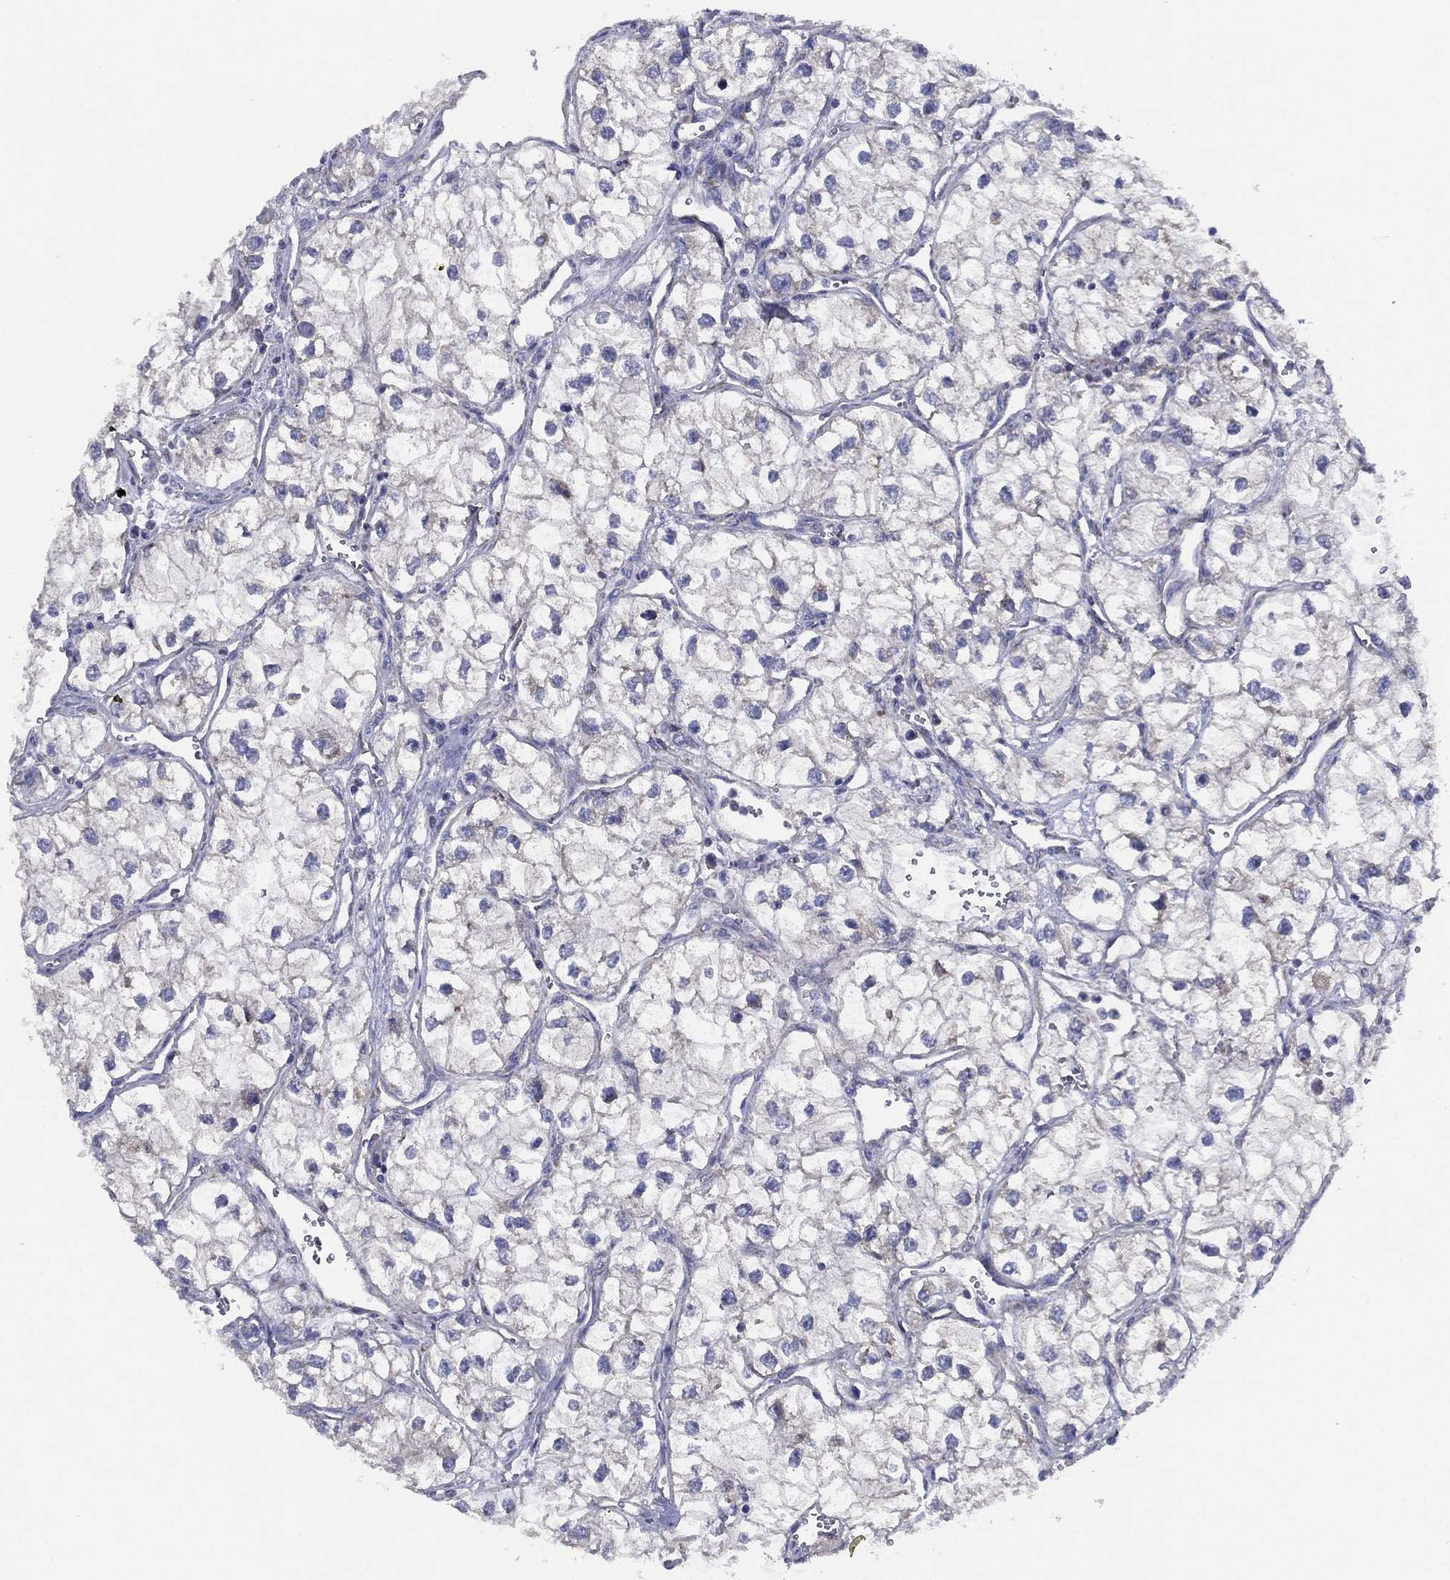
{"staining": {"intensity": "negative", "quantity": "none", "location": "none"}, "tissue": "renal cancer", "cell_type": "Tumor cells", "image_type": "cancer", "snomed": [{"axis": "morphology", "description": "Adenocarcinoma, NOS"}, {"axis": "topography", "description": "Kidney"}], "caption": "This histopathology image is of renal cancer (adenocarcinoma) stained with immunohistochemistry to label a protein in brown with the nuclei are counter-stained blue. There is no positivity in tumor cells. (DAB (3,3'-diaminobenzidine) immunohistochemistry (IHC) with hematoxylin counter stain).", "gene": "ZNF223", "patient": {"sex": "male", "age": 59}}